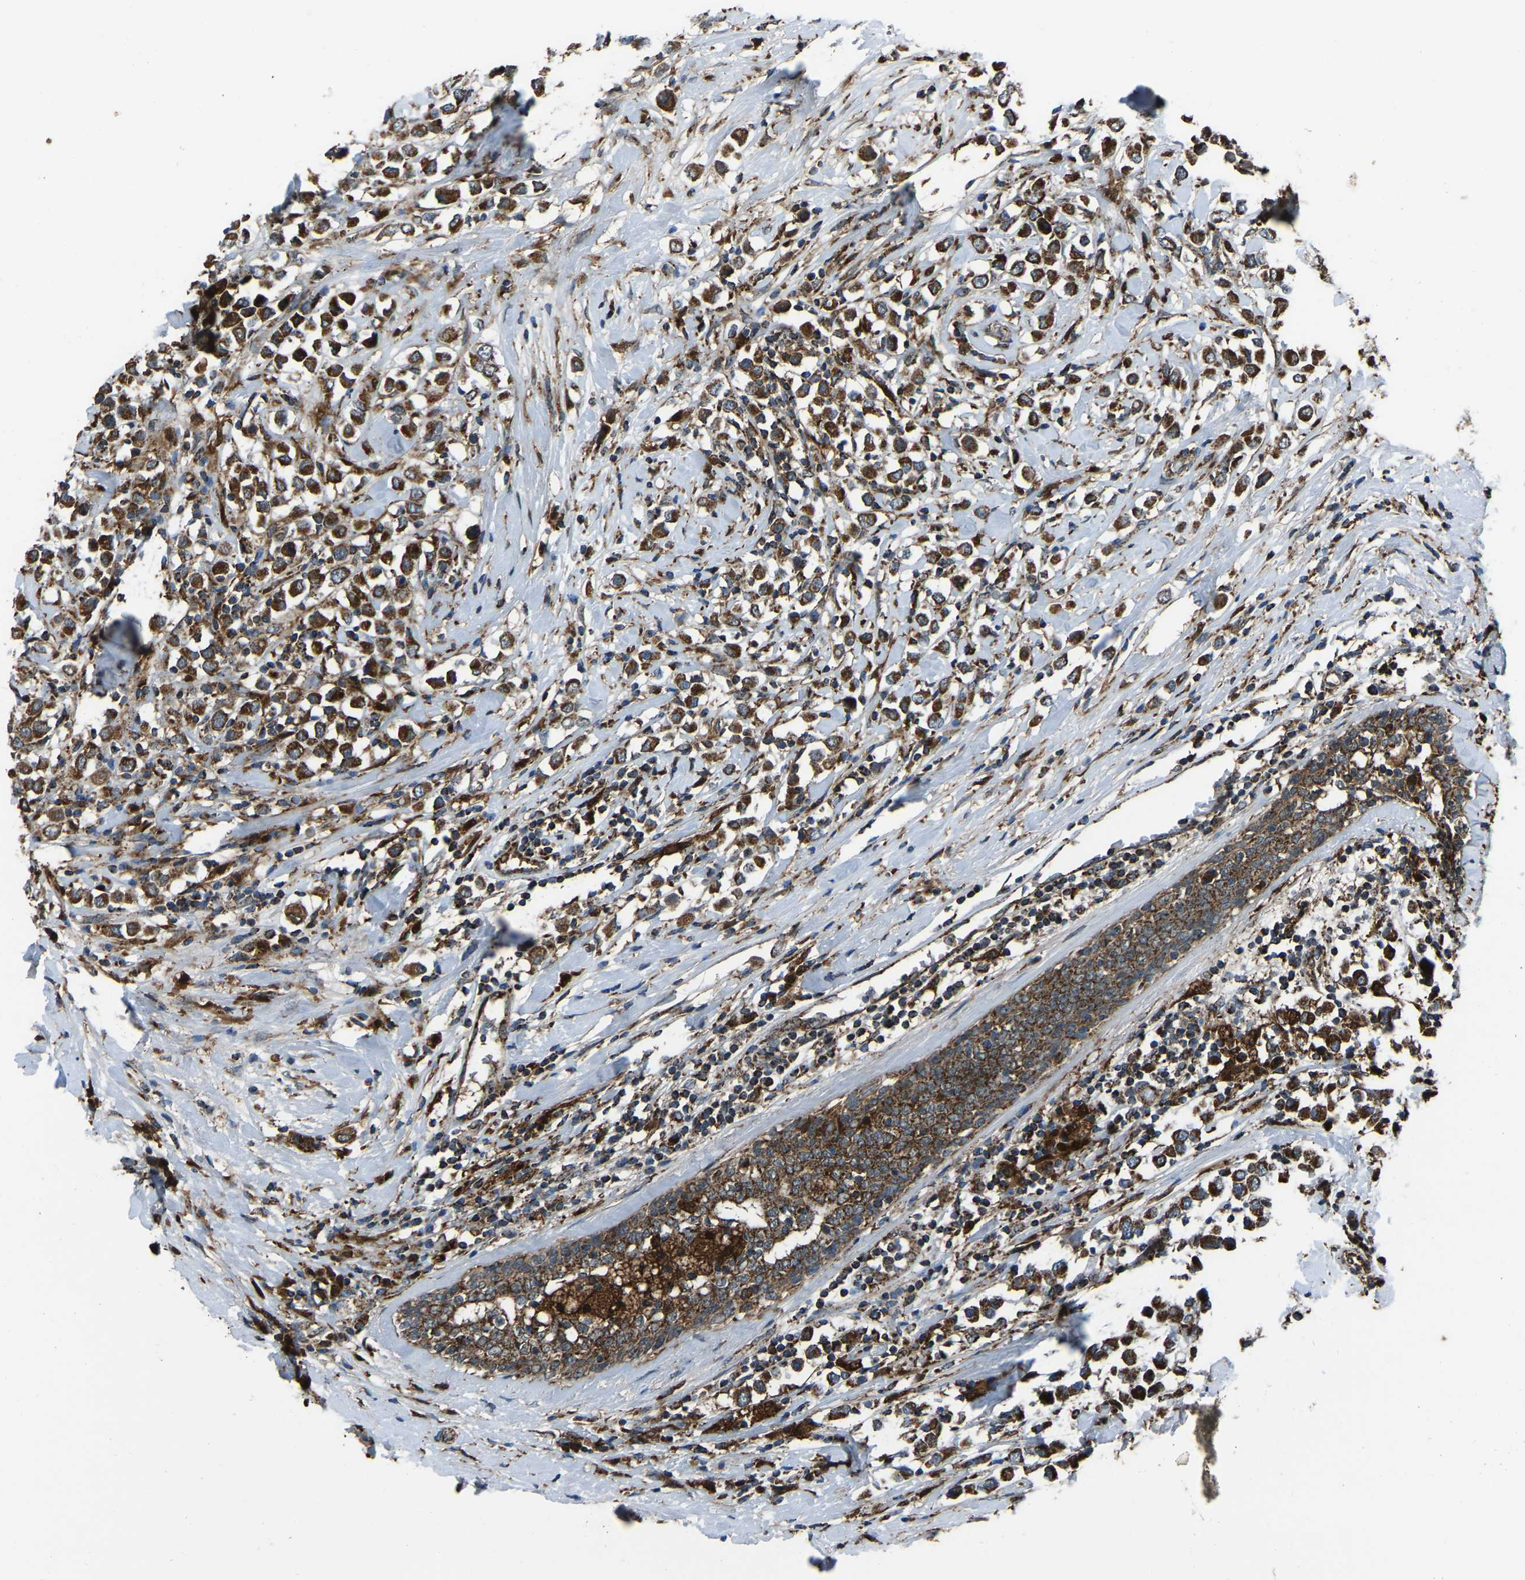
{"staining": {"intensity": "strong", "quantity": ">75%", "location": "cytoplasmic/membranous"}, "tissue": "breast cancer", "cell_type": "Tumor cells", "image_type": "cancer", "snomed": [{"axis": "morphology", "description": "Duct carcinoma"}, {"axis": "topography", "description": "Breast"}], "caption": "Immunohistochemistry (IHC) (DAB) staining of human intraductal carcinoma (breast) reveals strong cytoplasmic/membranous protein expression in approximately >75% of tumor cells.", "gene": "AKR1A1", "patient": {"sex": "female", "age": 61}}